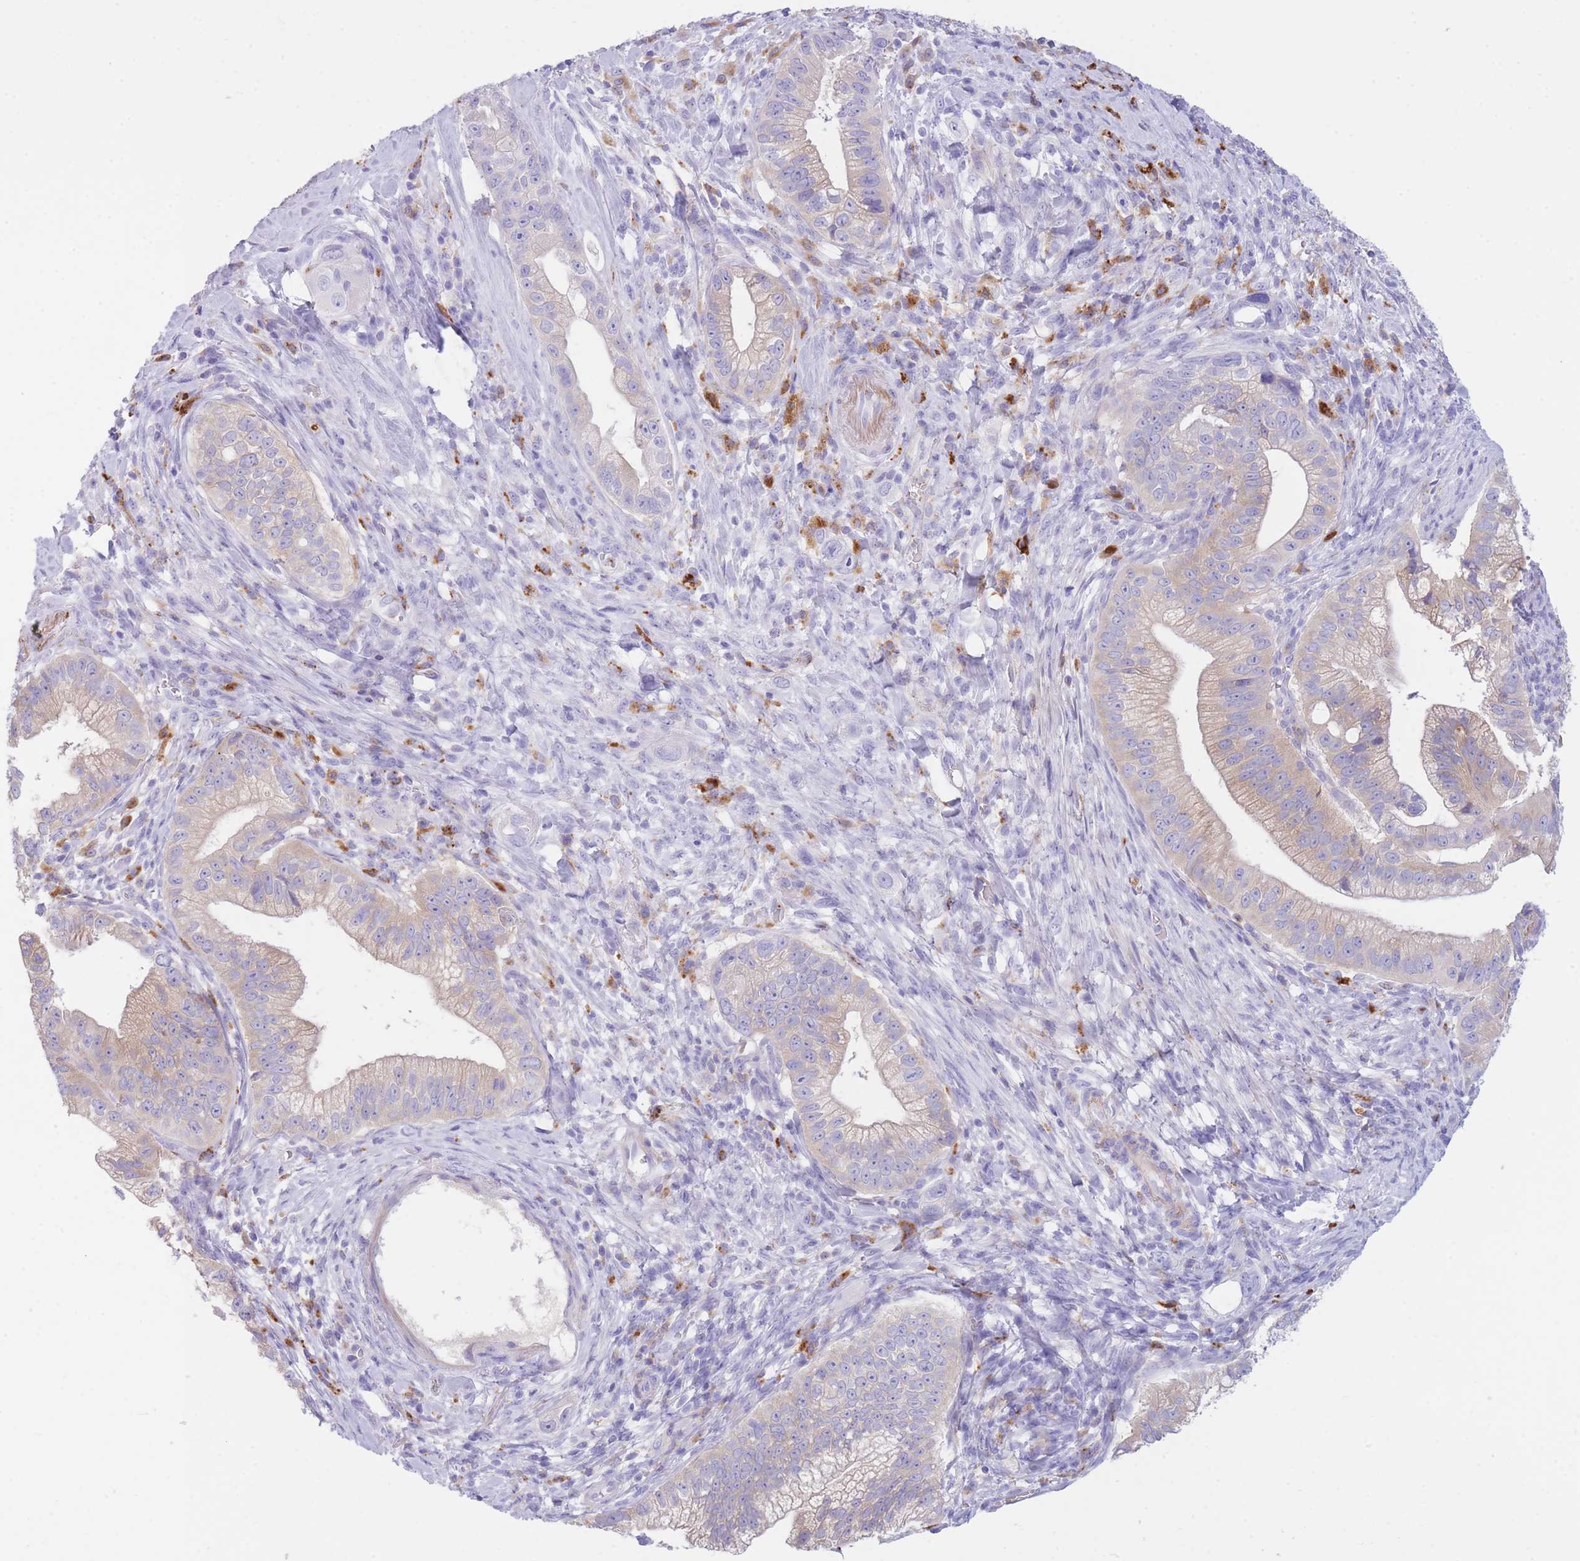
{"staining": {"intensity": "weak", "quantity": "25%-75%", "location": "cytoplasmic/membranous"}, "tissue": "pancreatic cancer", "cell_type": "Tumor cells", "image_type": "cancer", "snomed": [{"axis": "morphology", "description": "Adenocarcinoma, NOS"}, {"axis": "topography", "description": "Pancreas"}], "caption": "A micrograph of pancreatic cancer (adenocarcinoma) stained for a protein demonstrates weak cytoplasmic/membranous brown staining in tumor cells.", "gene": "PLBD1", "patient": {"sex": "male", "age": 70}}